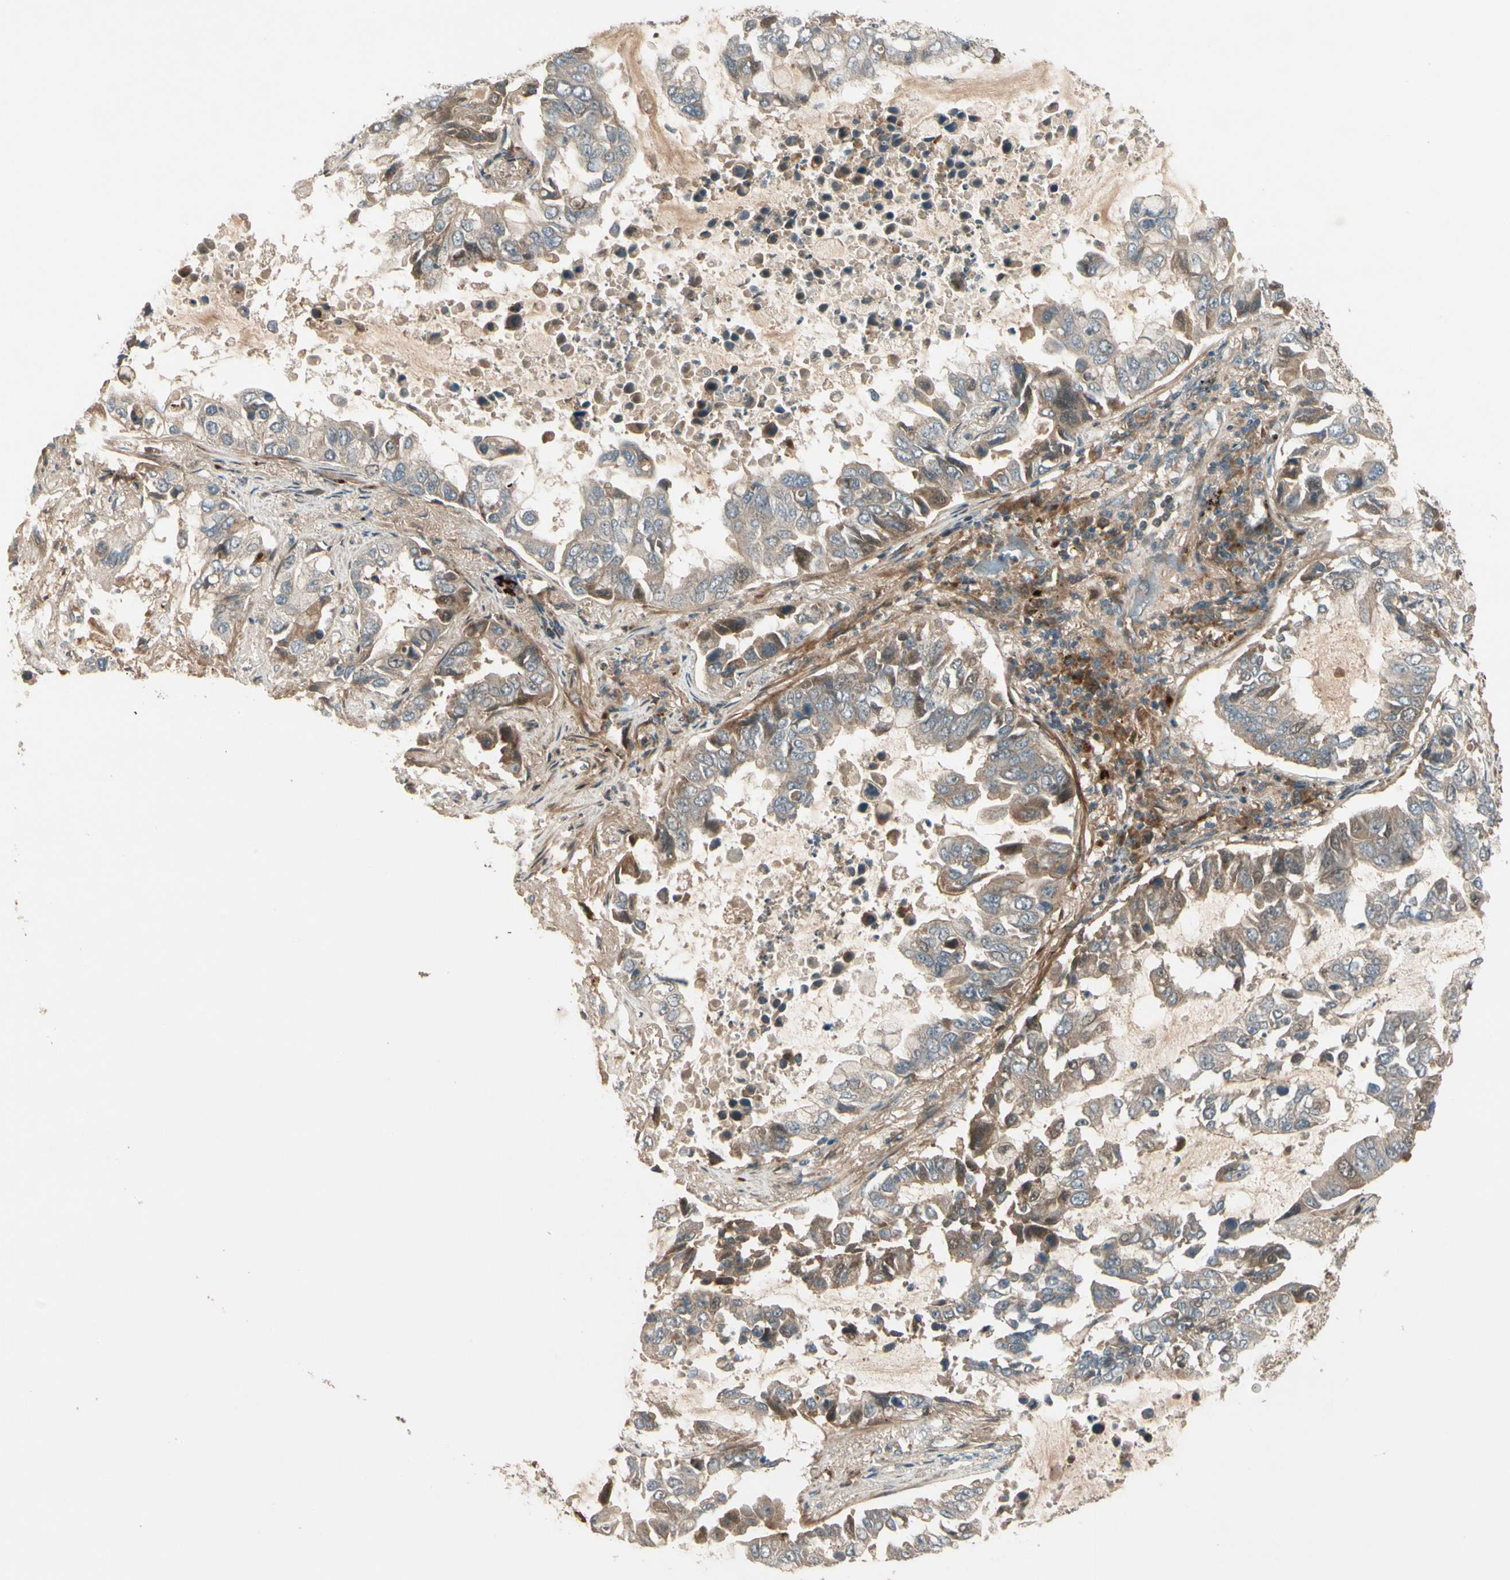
{"staining": {"intensity": "moderate", "quantity": ">75%", "location": "cytoplasmic/membranous"}, "tissue": "lung cancer", "cell_type": "Tumor cells", "image_type": "cancer", "snomed": [{"axis": "morphology", "description": "Adenocarcinoma, NOS"}, {"axis": "topography", "description": "Lung"}], "caption": "Immunohistochemistry (IHC) (DAB (3,3'-diaminobenzidine)) staining of lung adenocarcinoma displays moderate cytoplasmic/membranous protein positivity in about >75% of tumor cells.", "gene": "ACVR1C", "patient": {"sex": "male", "age": 64}}